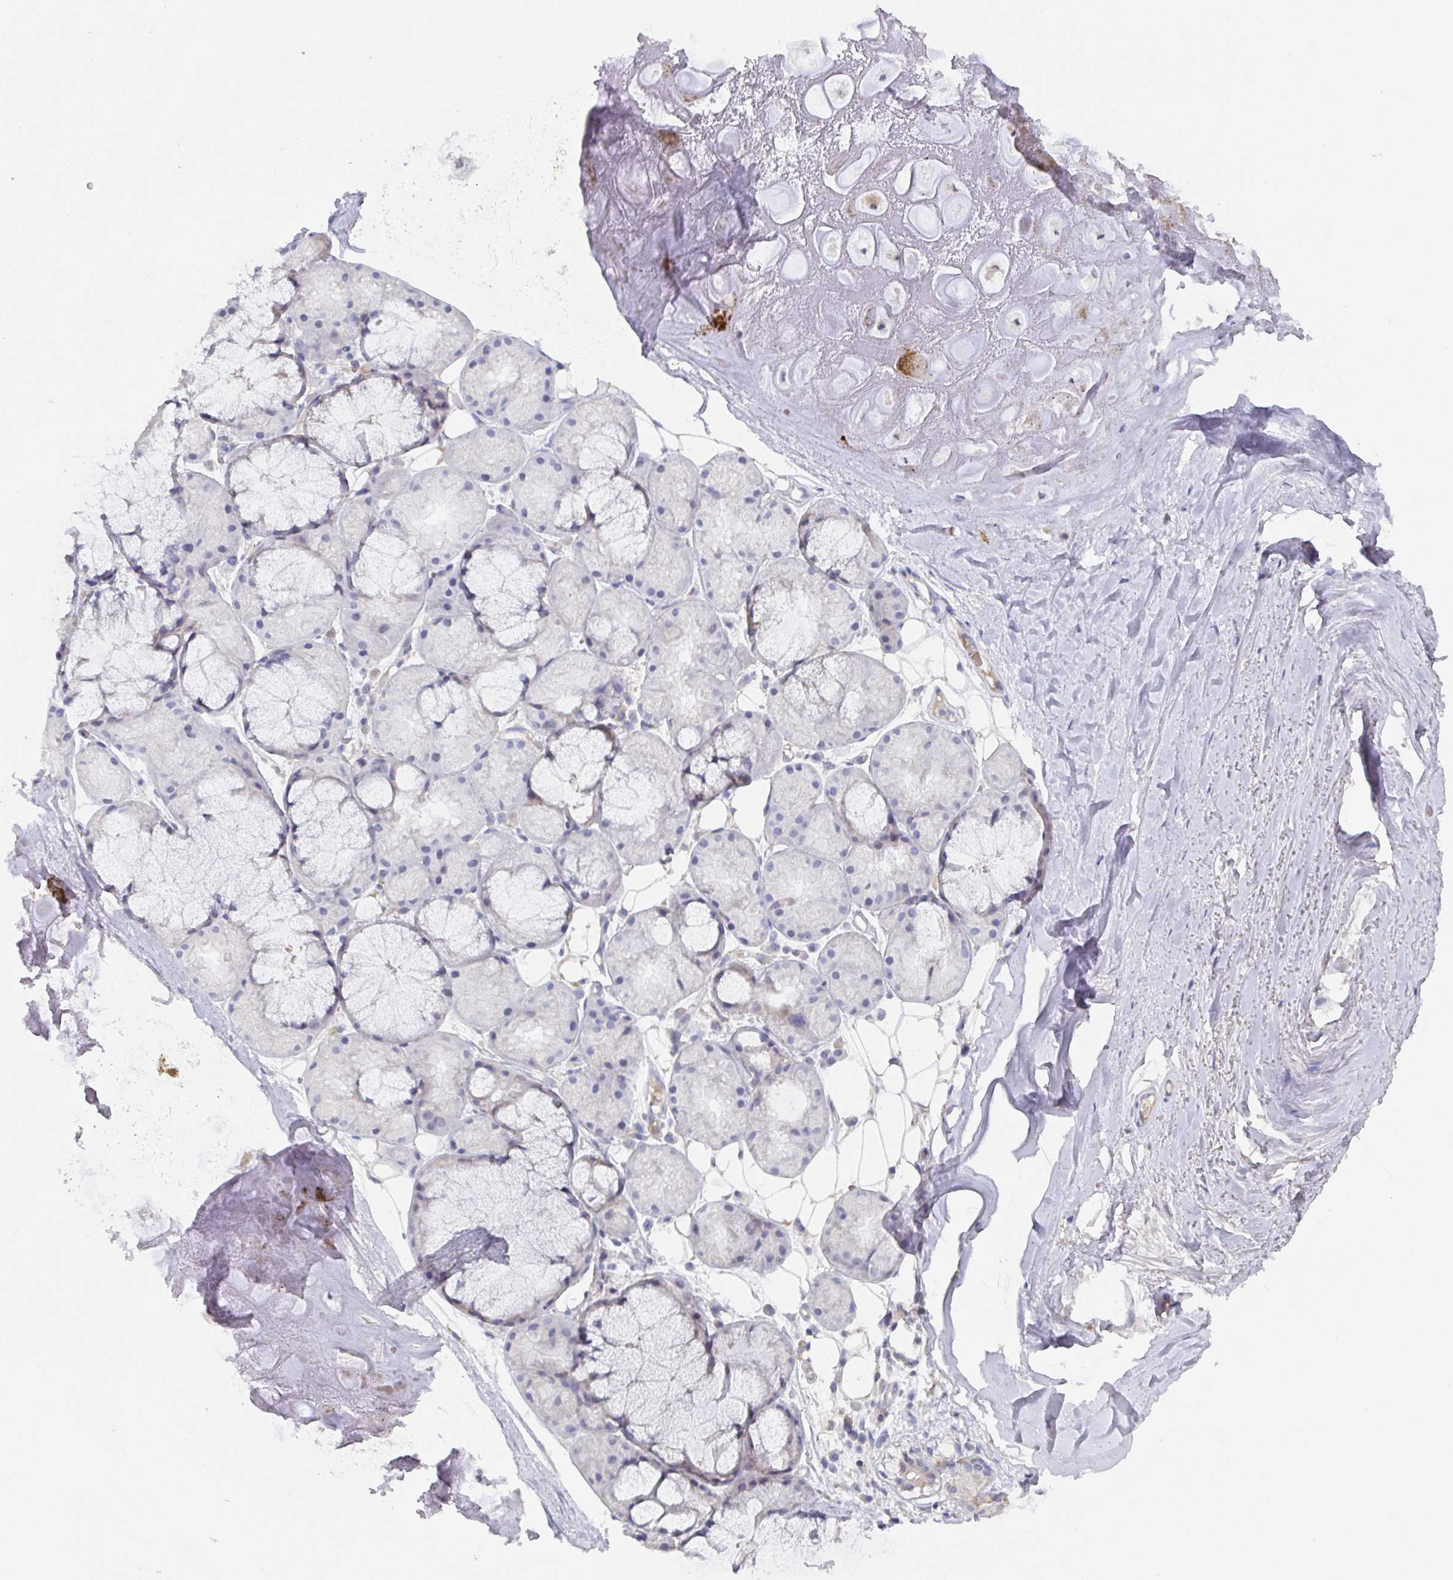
{"staining": {"intensity": "negative", "quantity": "none", "location": "none"}, "tissue": "adipose tissue", "cell_type": "Adipocytes", "image_type": "normal", "snomed": [{"axis": "morphology", "description": "Normal tissue, NOS"}, {"axis": "topography", "description": "Lymph node"}, {"axis": "topography", "description": "Cartilage tissue"}, {"axis": "topography", "description": "Nasopharynx"}], "caption": "A histopathology image of human adipose tissue is negative for staining in adipocytes. (Brightfield microscopy of DAB (3,3'-diaminobenzidine) IHC at high magnification).", "gene": "ANO5", "patient": {"sex": "male", "age": 63}}